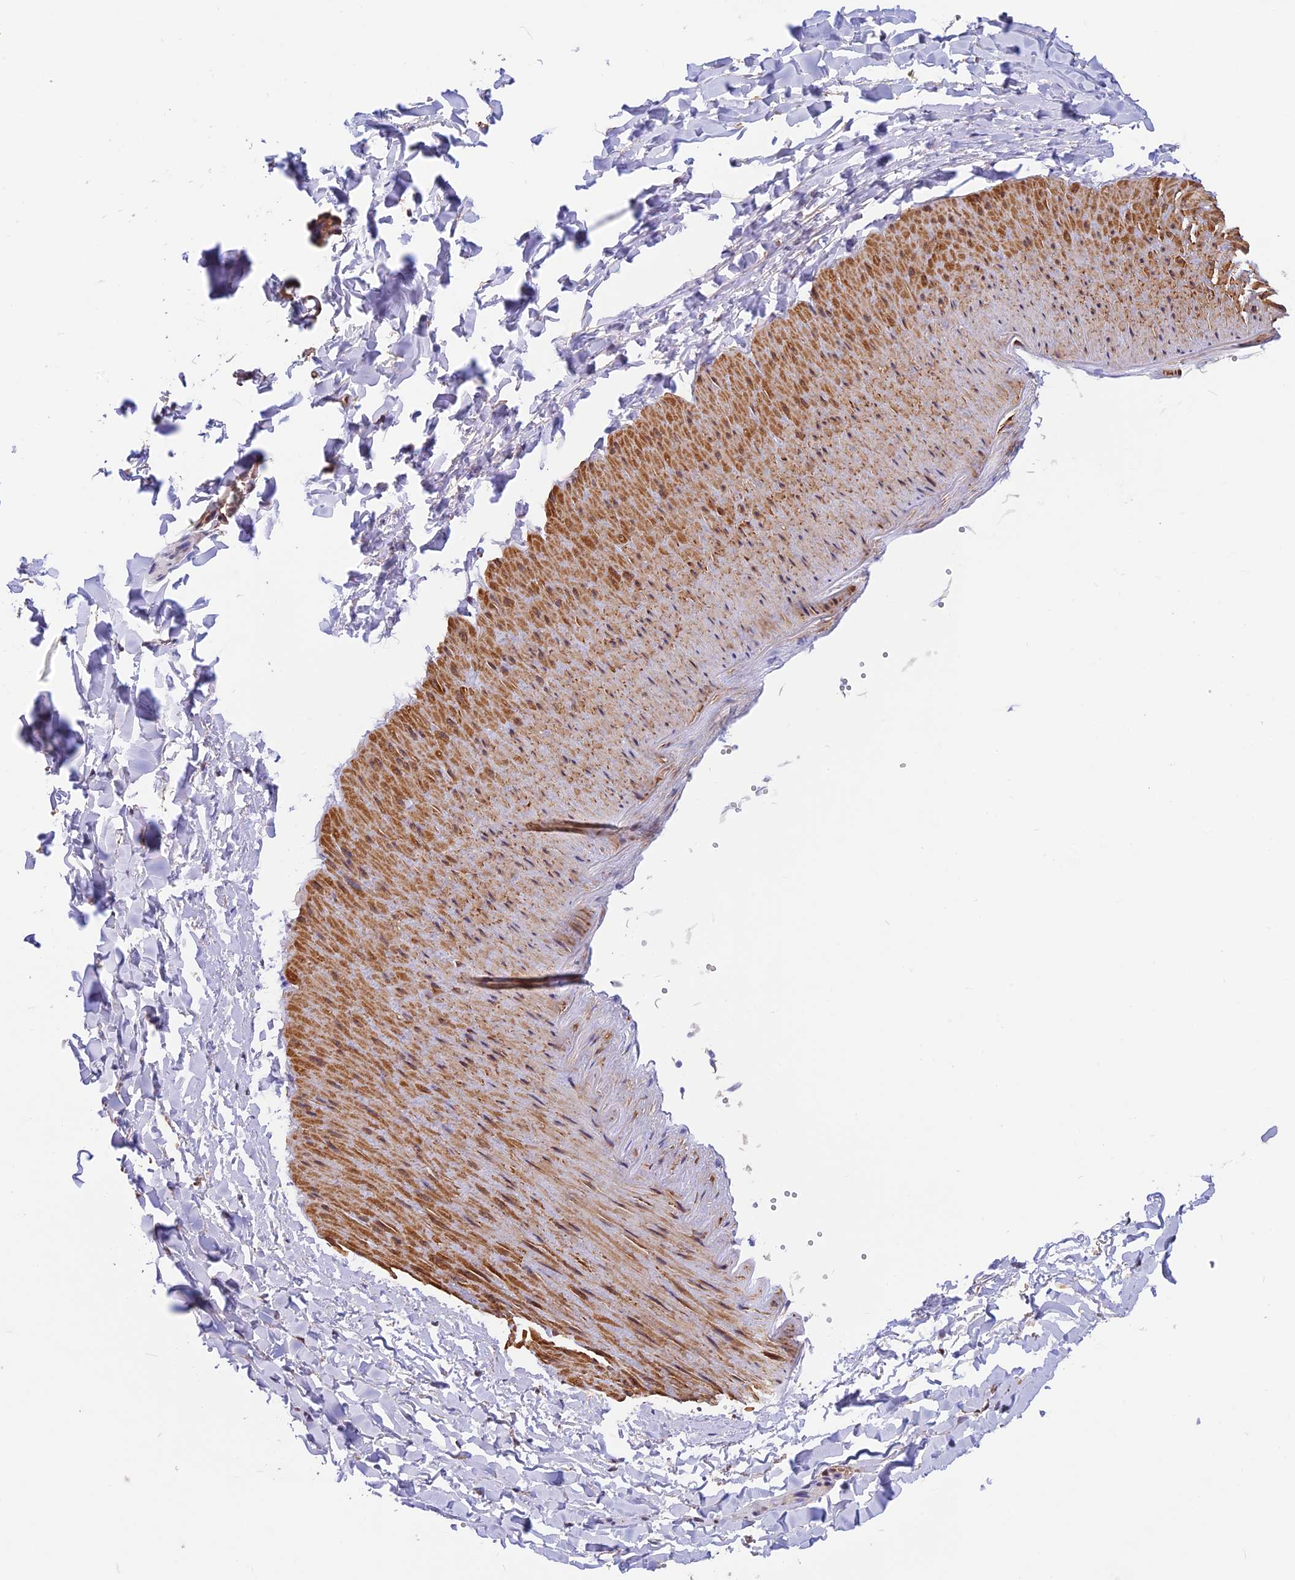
{"staining": {"intensity": "moderate", "quantity": "25%-75%", "location": "cytoplasmic/membranous,nuclear"}, "tissue": "adipose tissue", "cell_type": "Adipocytes", "image_type": "normal", "snomed": [{"axis": "morphology", "description": "Normal tissue, NOS"}, {"axis": "topography", "description": "Gallbladder"}, {"axis": "topography", "description": "Peripheral nerve tissue"}], "caption": "Human adipose tissue stained for a protein (brown) demonstrates moderate cytoplasmic/membranous,nuclear positive staining in about 25%-75% of adipocytes.", "gene": "PSMB3", "patient": {"sex": "male", "age": 38}}